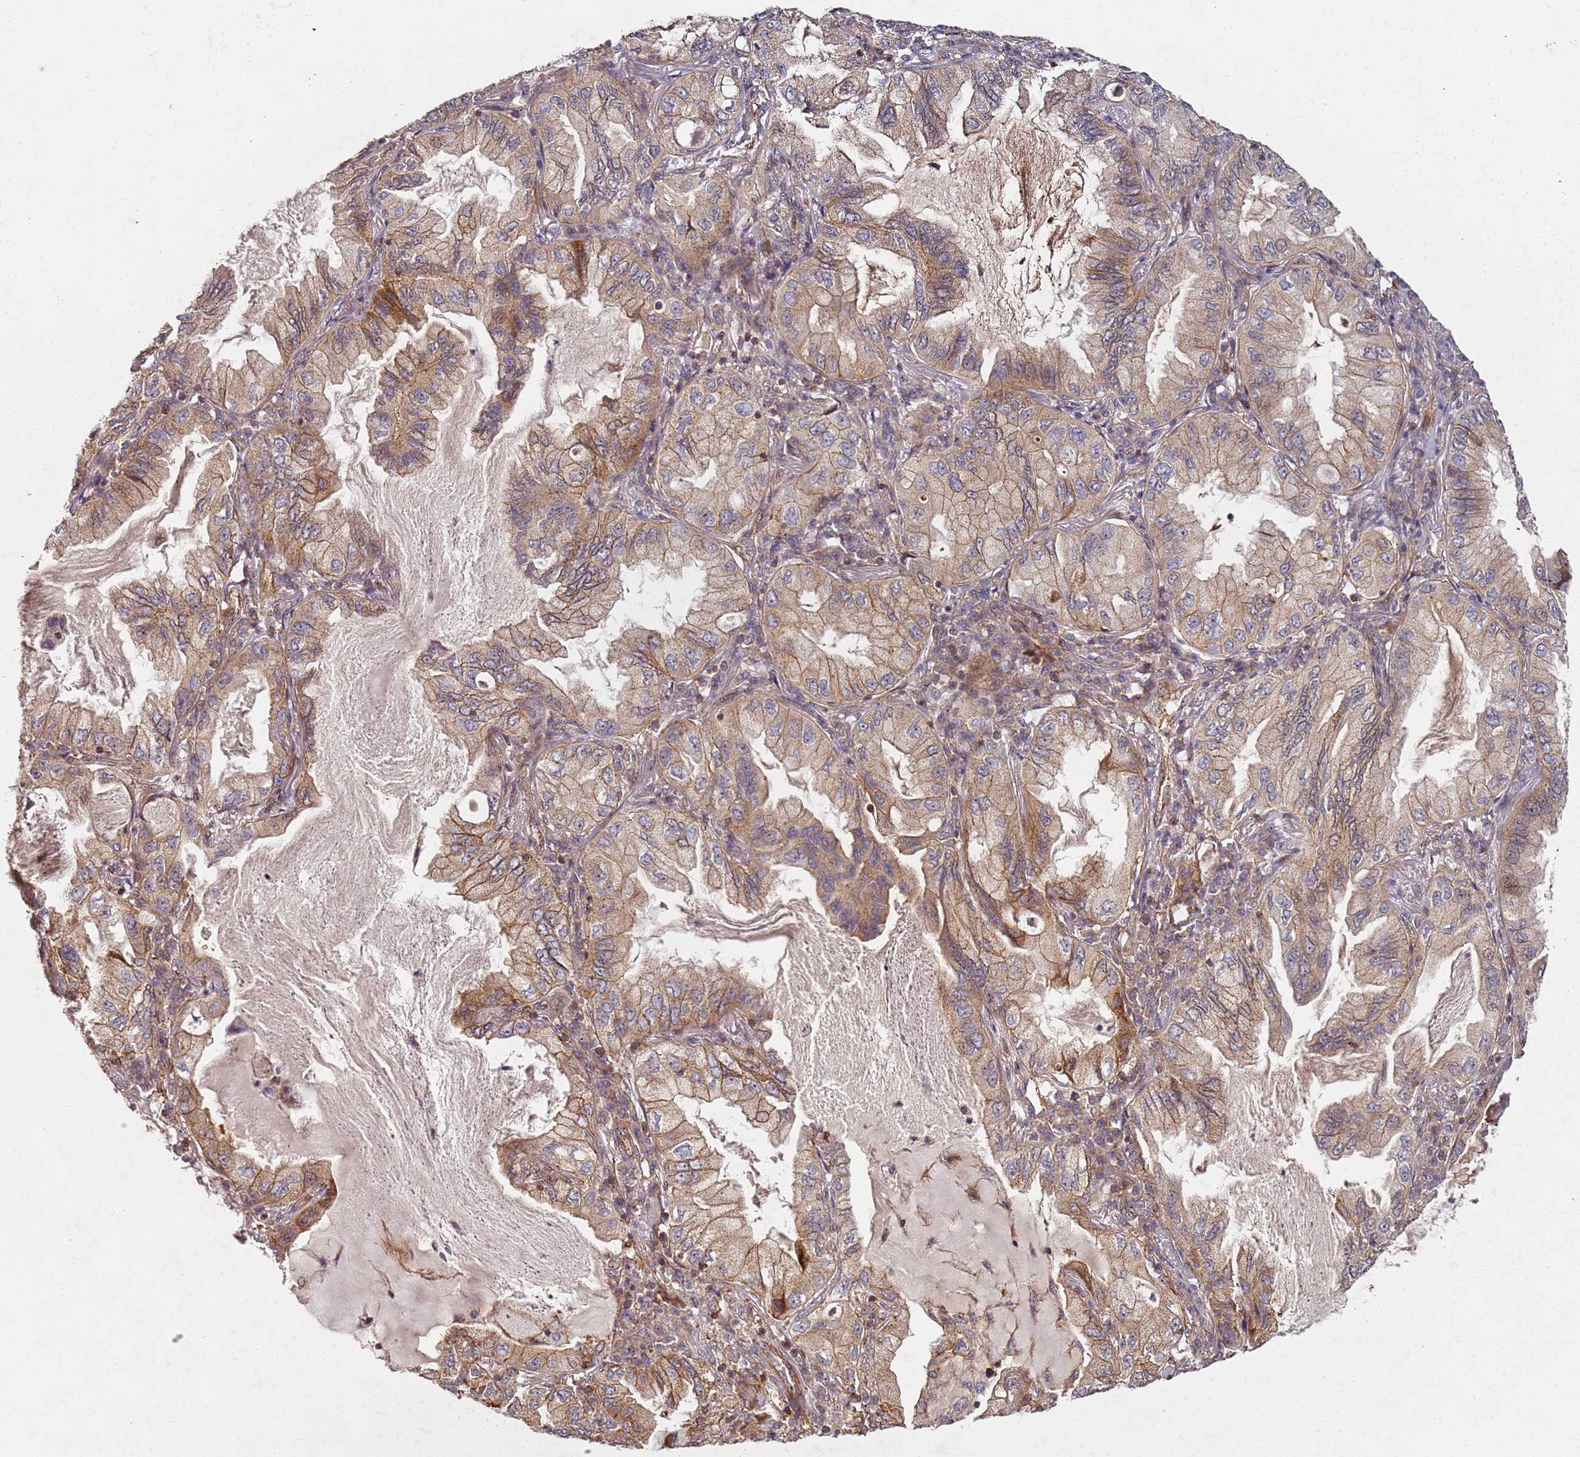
{"staining": {"intensity": "moderate", "quantity": ">75%", "location": "cytoplasmic/membranous"}, "tissue": "lung cancer", "cell_type": "Tumor cells", "image_type": "cancer", "snomed": [{"axis": "morphology", "description": "Adenocarcinoma, NOS"}, {"axis": "topography", "description": "Lung"}], "caption": "A micrograph of adenocarcinoma (lung) stained for a protein shows moderate cytoplasmic/membranous brown staining in tumor cells. Nuclei are stained in blue.", "gene": "C2CD4B", "patient": {"sex": "female", "age": 69}}